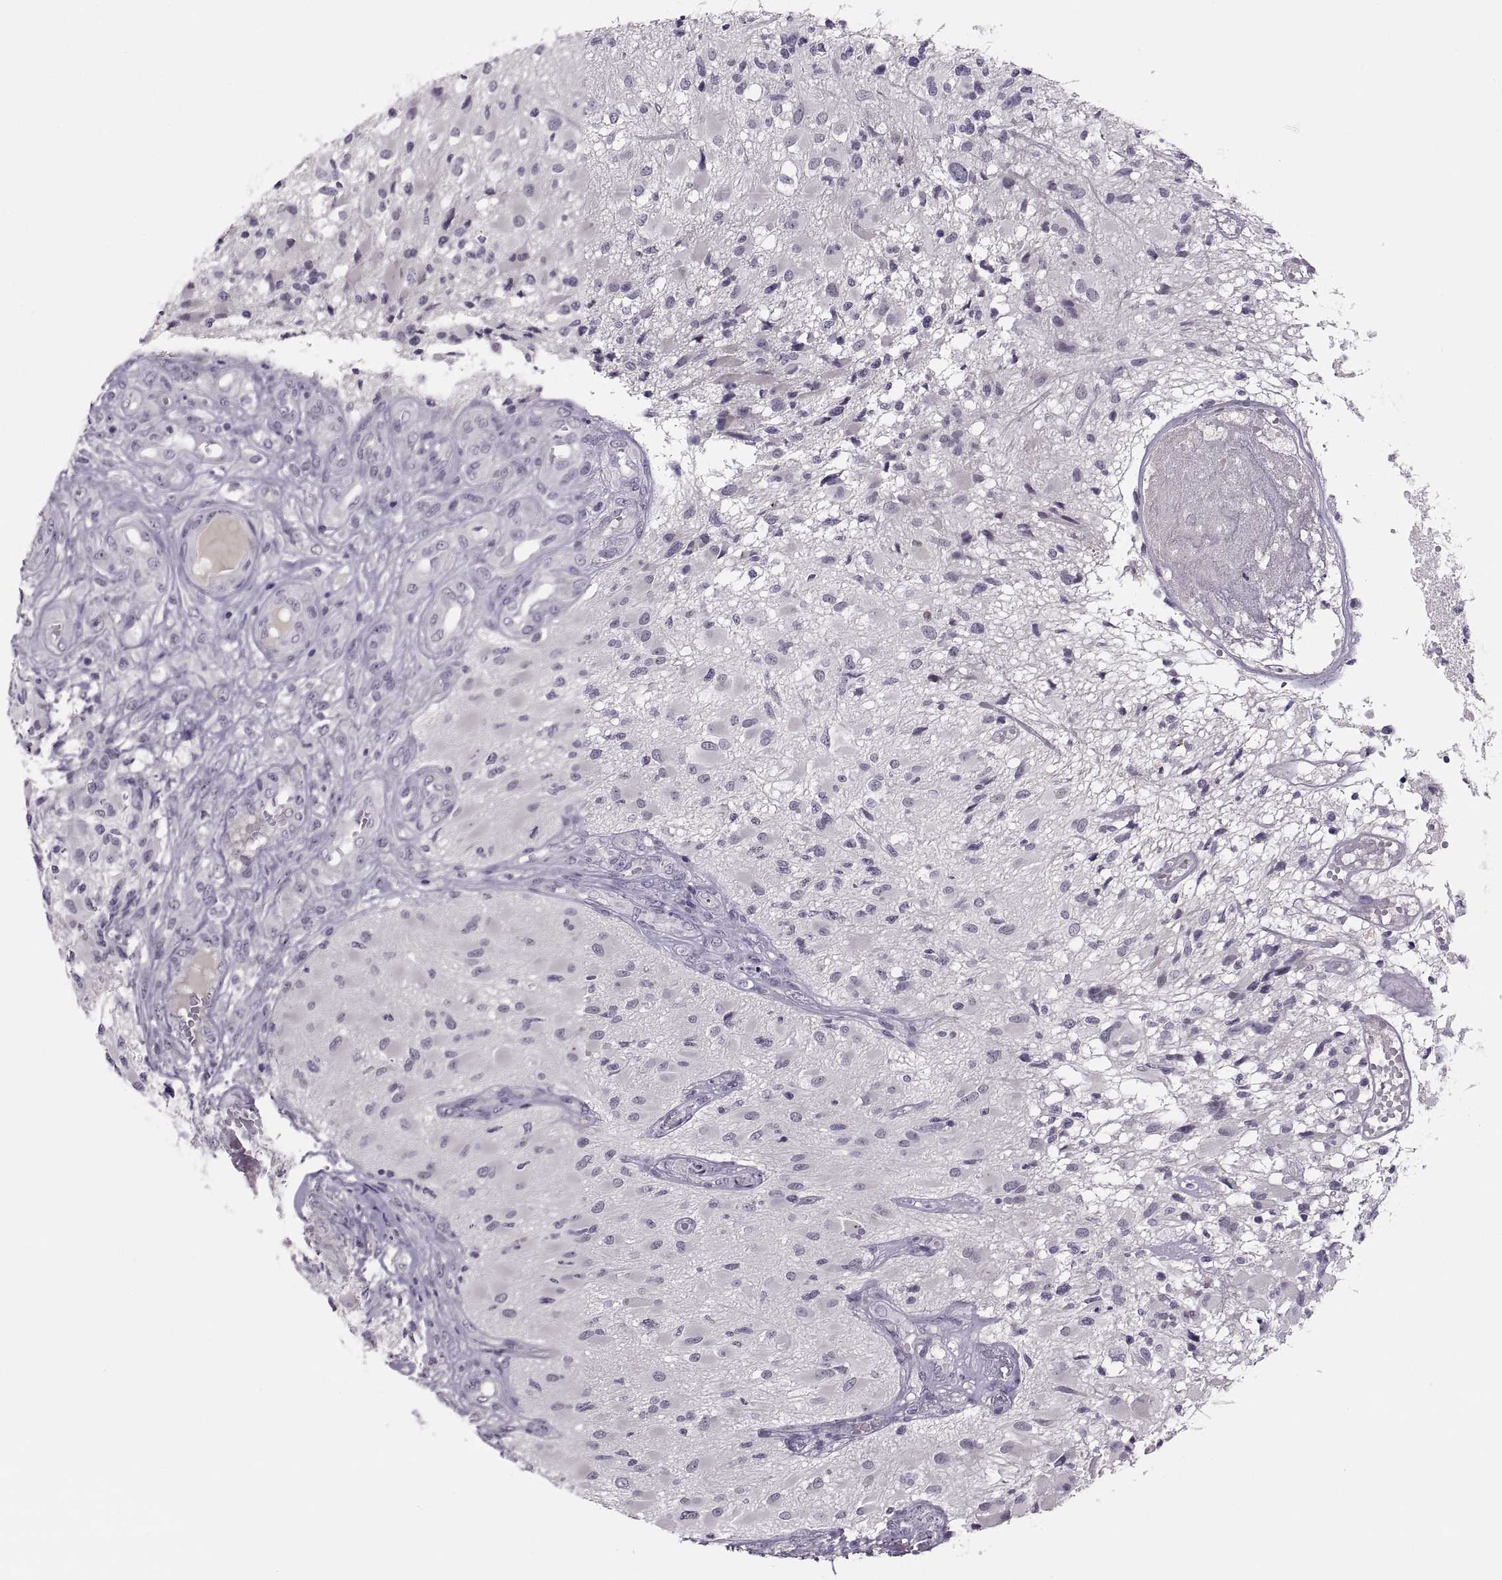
{"staining": {"intensity": "negative", "quantity": "none", "location": "none"}, "tissue": "glioma", "cell_type": "Tumor cells", "image_type": "cancer", "snomed": [{"axis": "morphology", "description": "Glioma, malignant, High grade"}, {"axis": "topography", "description": "Brain"}], "caption": "Tumor cells are negative for brown protein staining in malignant glioma (high-grade).", "gene": "CHCT1", "patient": {"sex": "female", "age": 63}}